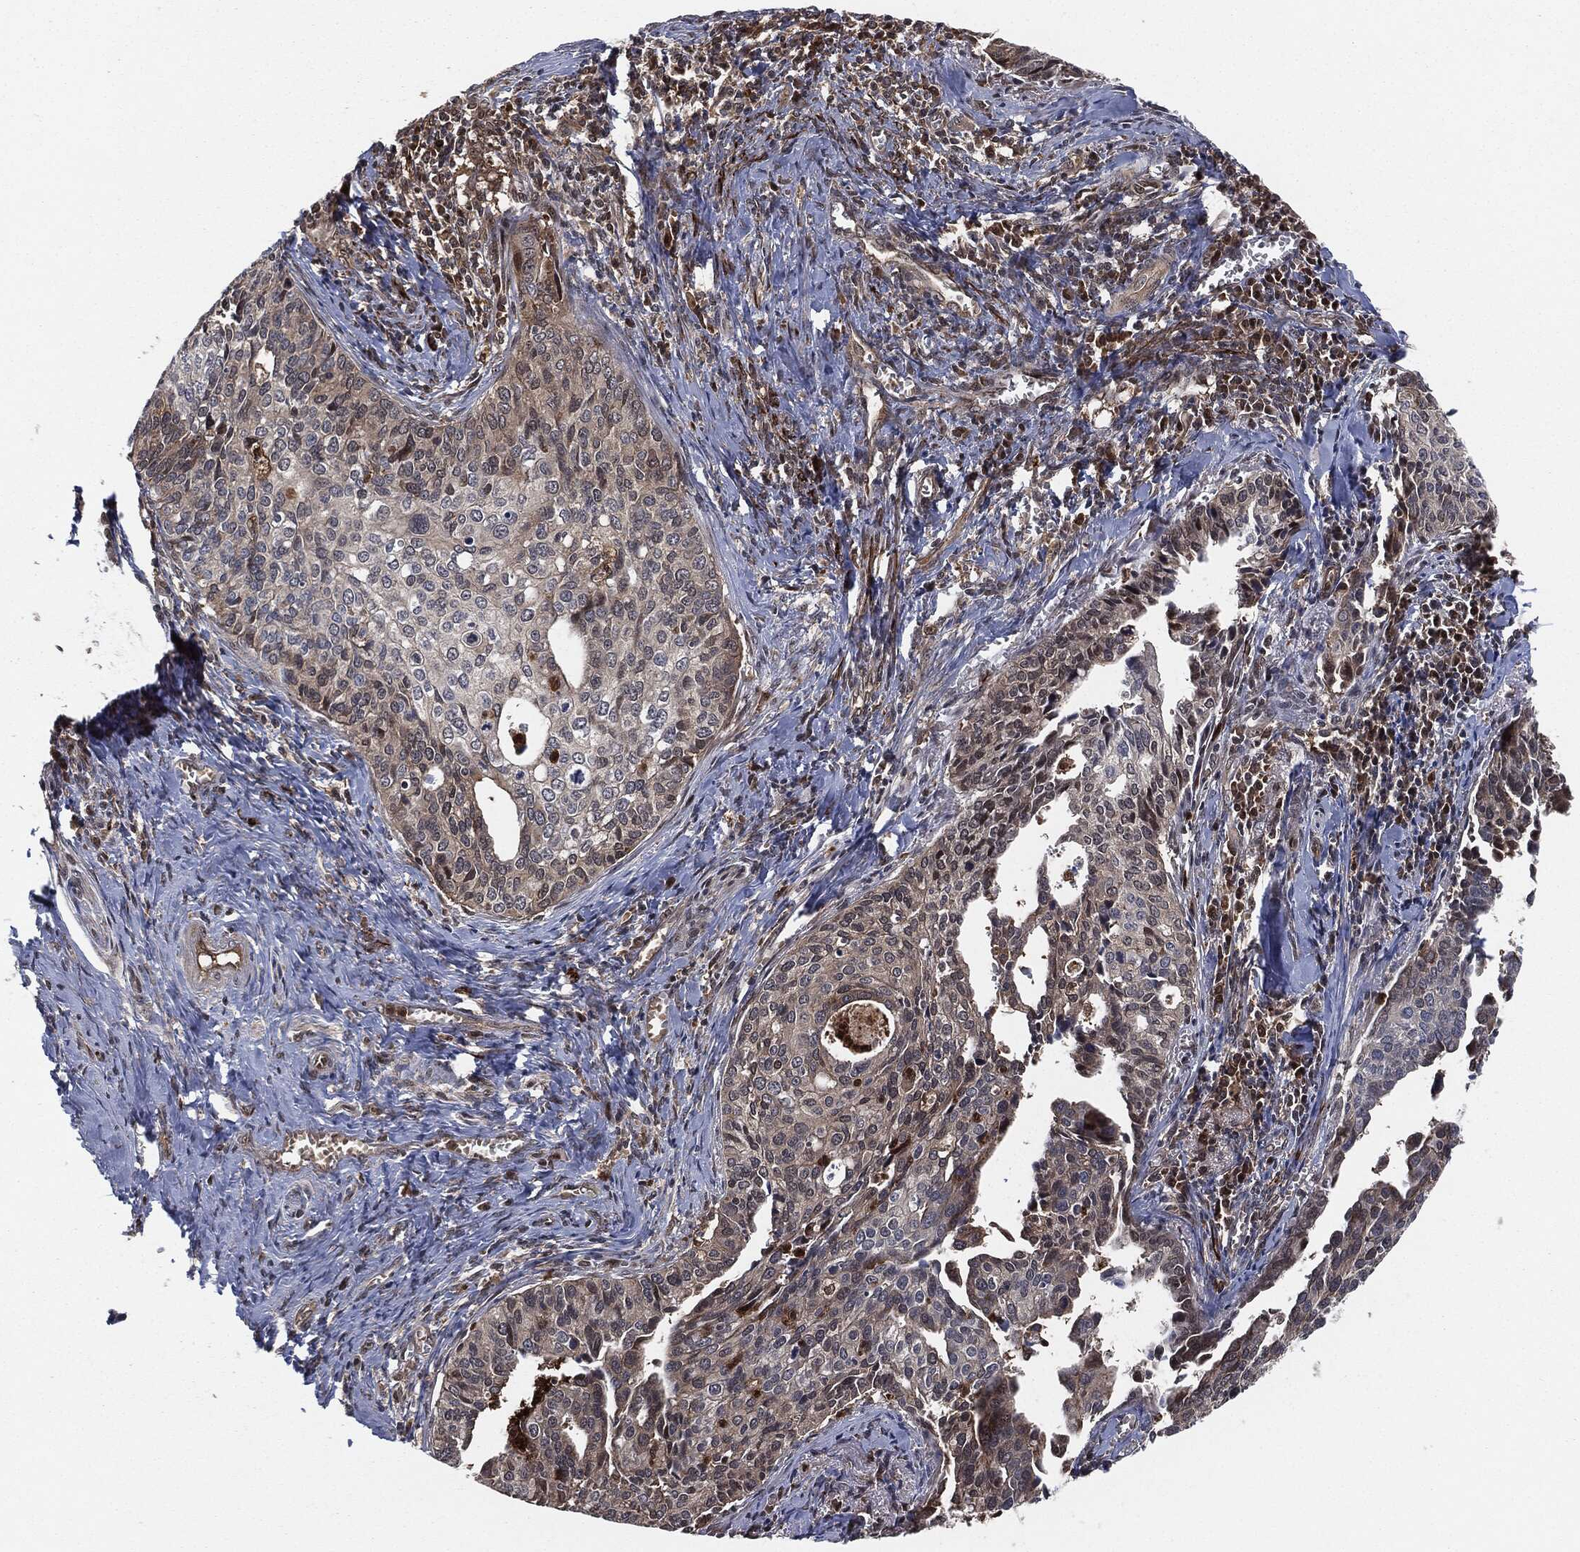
{"staining": {"intensity": "negative", "quantity": "none", "location": "none"}, "tissue": "cervical cancer", "cell_type": "Tumor cells", "image_type": "cancer", "snomed": [{"axis": "morphology", "description": "Squamous cell carcinoma, NOS"}, {"axis": "topography", "description": "Cervix"}], "caption": "Micrograph shows no significant protein staining in tumor cells of cervical squamous cell carcinoma.", "gene": "CAPRIN2", "patient": {"sex": "female", "age": 29}}